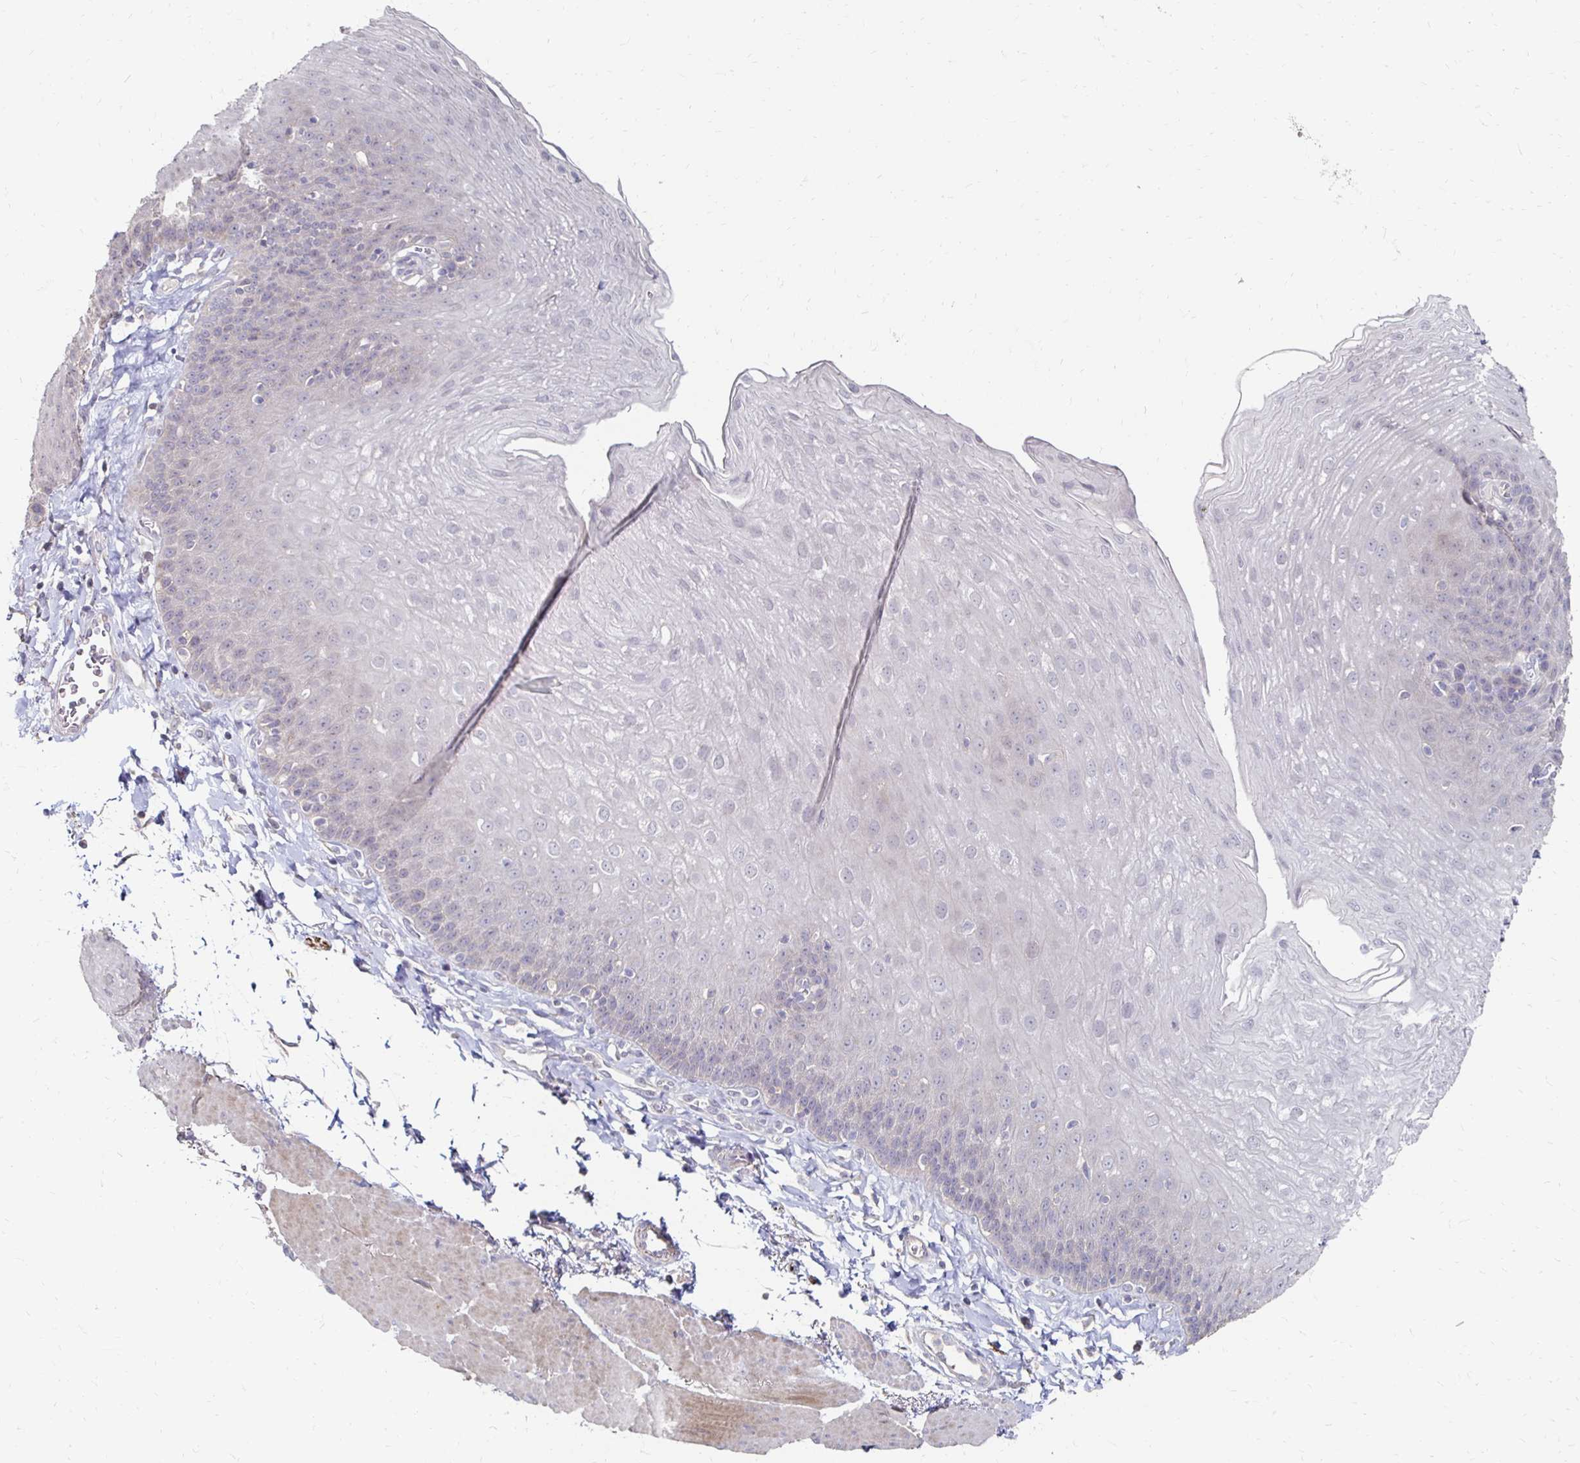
{"staining": {"intensity": "negative", "quantity": "none", "location": "none"}, "tissue": "esophagus", "cell_type": "Squamous epithelial cells", "image_type": "normal", "snomed": [{"axis": "morphology", "description": "Normal tissue, NOS"}, {"axis": "topography", "description": "Esophagus"}], "caption": "Esophagus was stained to show a protein in brown. There is no significant expression in squamous epithelial cells. (DAB (3,3'-diaminobenzidine) IHC, high magnification).", "gene": "ZNF727", "patient": {"sex": "female", "age": 81}}